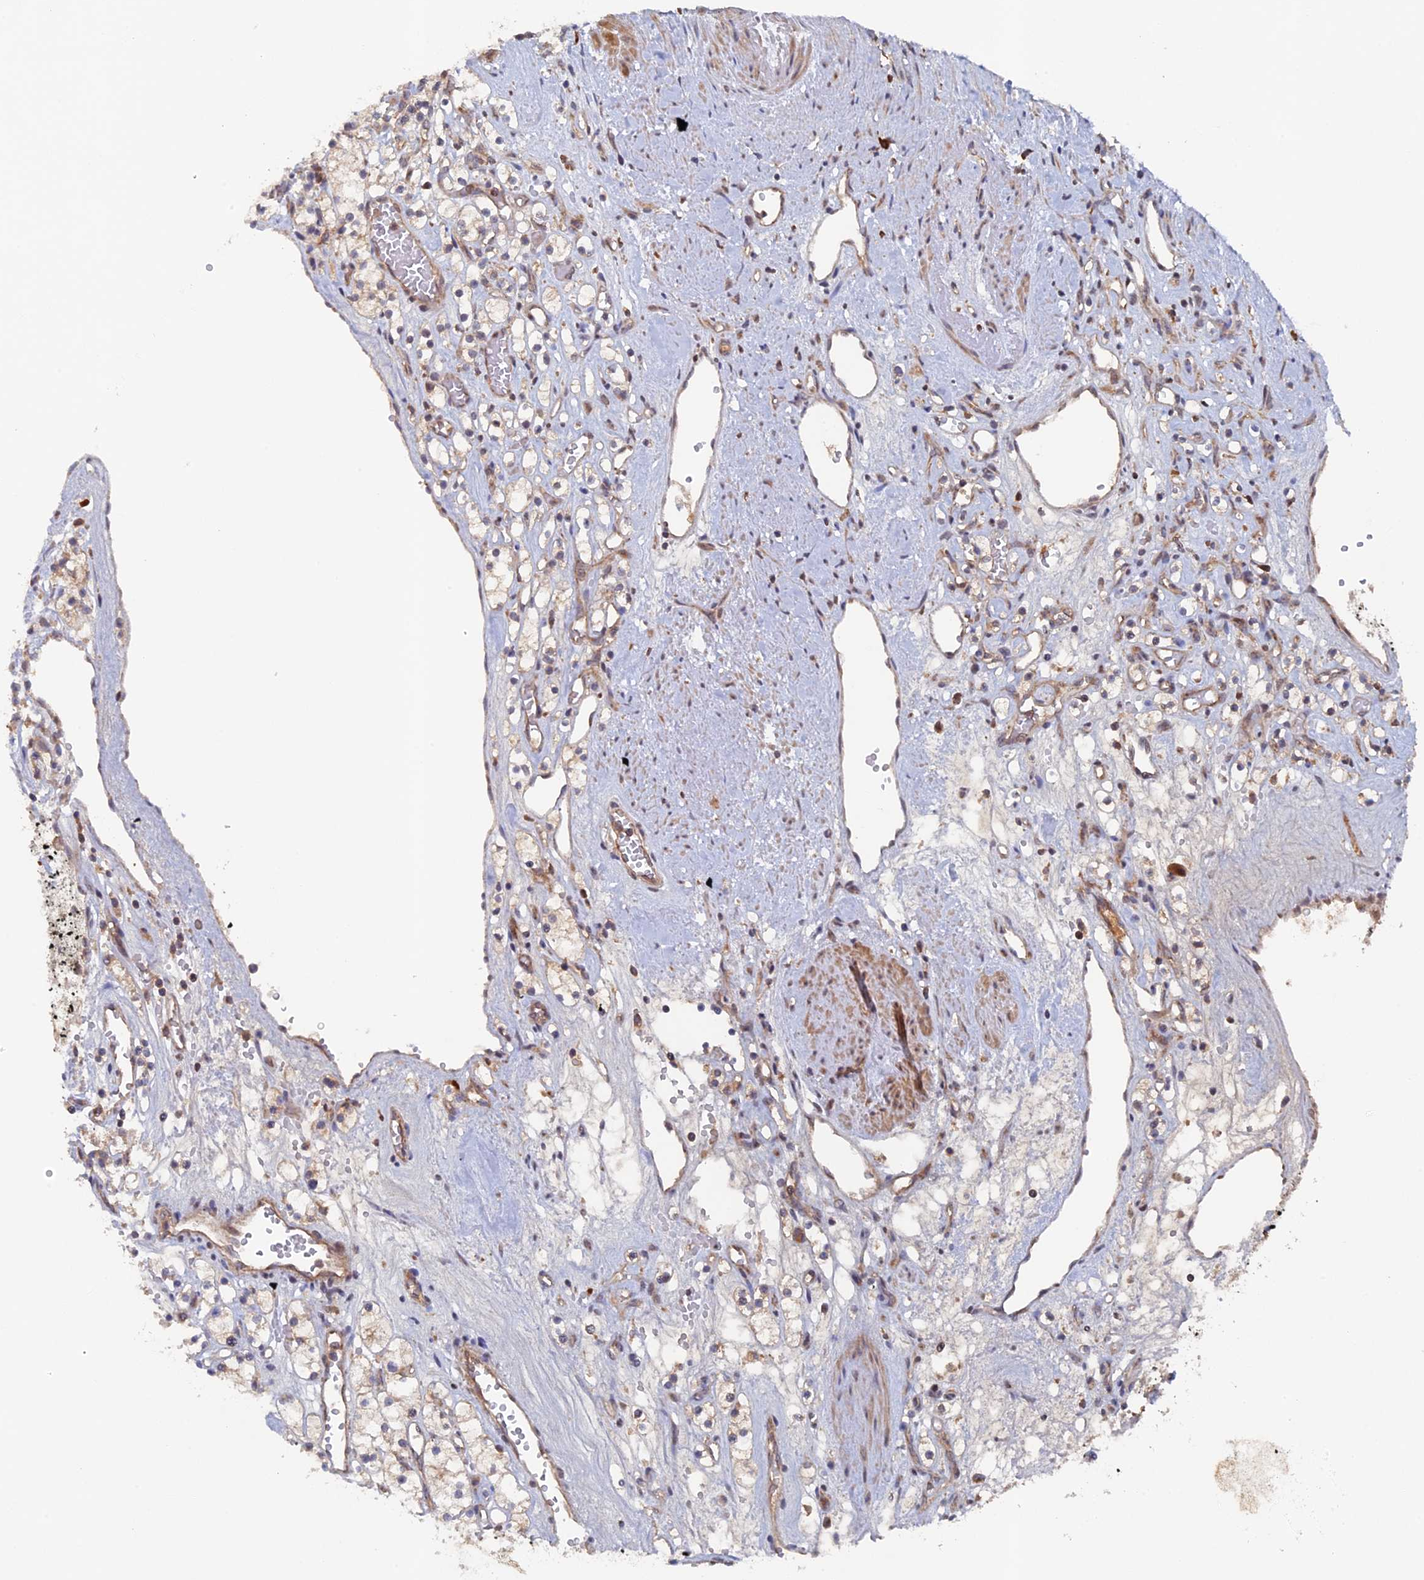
{"staining": {"intensity": "weak", "quantity": ">75%", "location": "cytoplasmic/membranous"}, "tissue": "renal cancer", "cell_type": "Tumor cells", "image_type": "cancer", "snomed": [{"axis": "morphology", "description": "Adenocarcinoma, NOS"}, {"axis": "topography", "description": "Kidney"}], "caption": "There is low levels of weak cytoplasmic/membranous expression in tumor cells of adenocarcinoma (renal), as demonstrated by immunohistochemical staining (brown color).", "gene": "RAB15", "patient": {"sex": "female", "age": 59}}